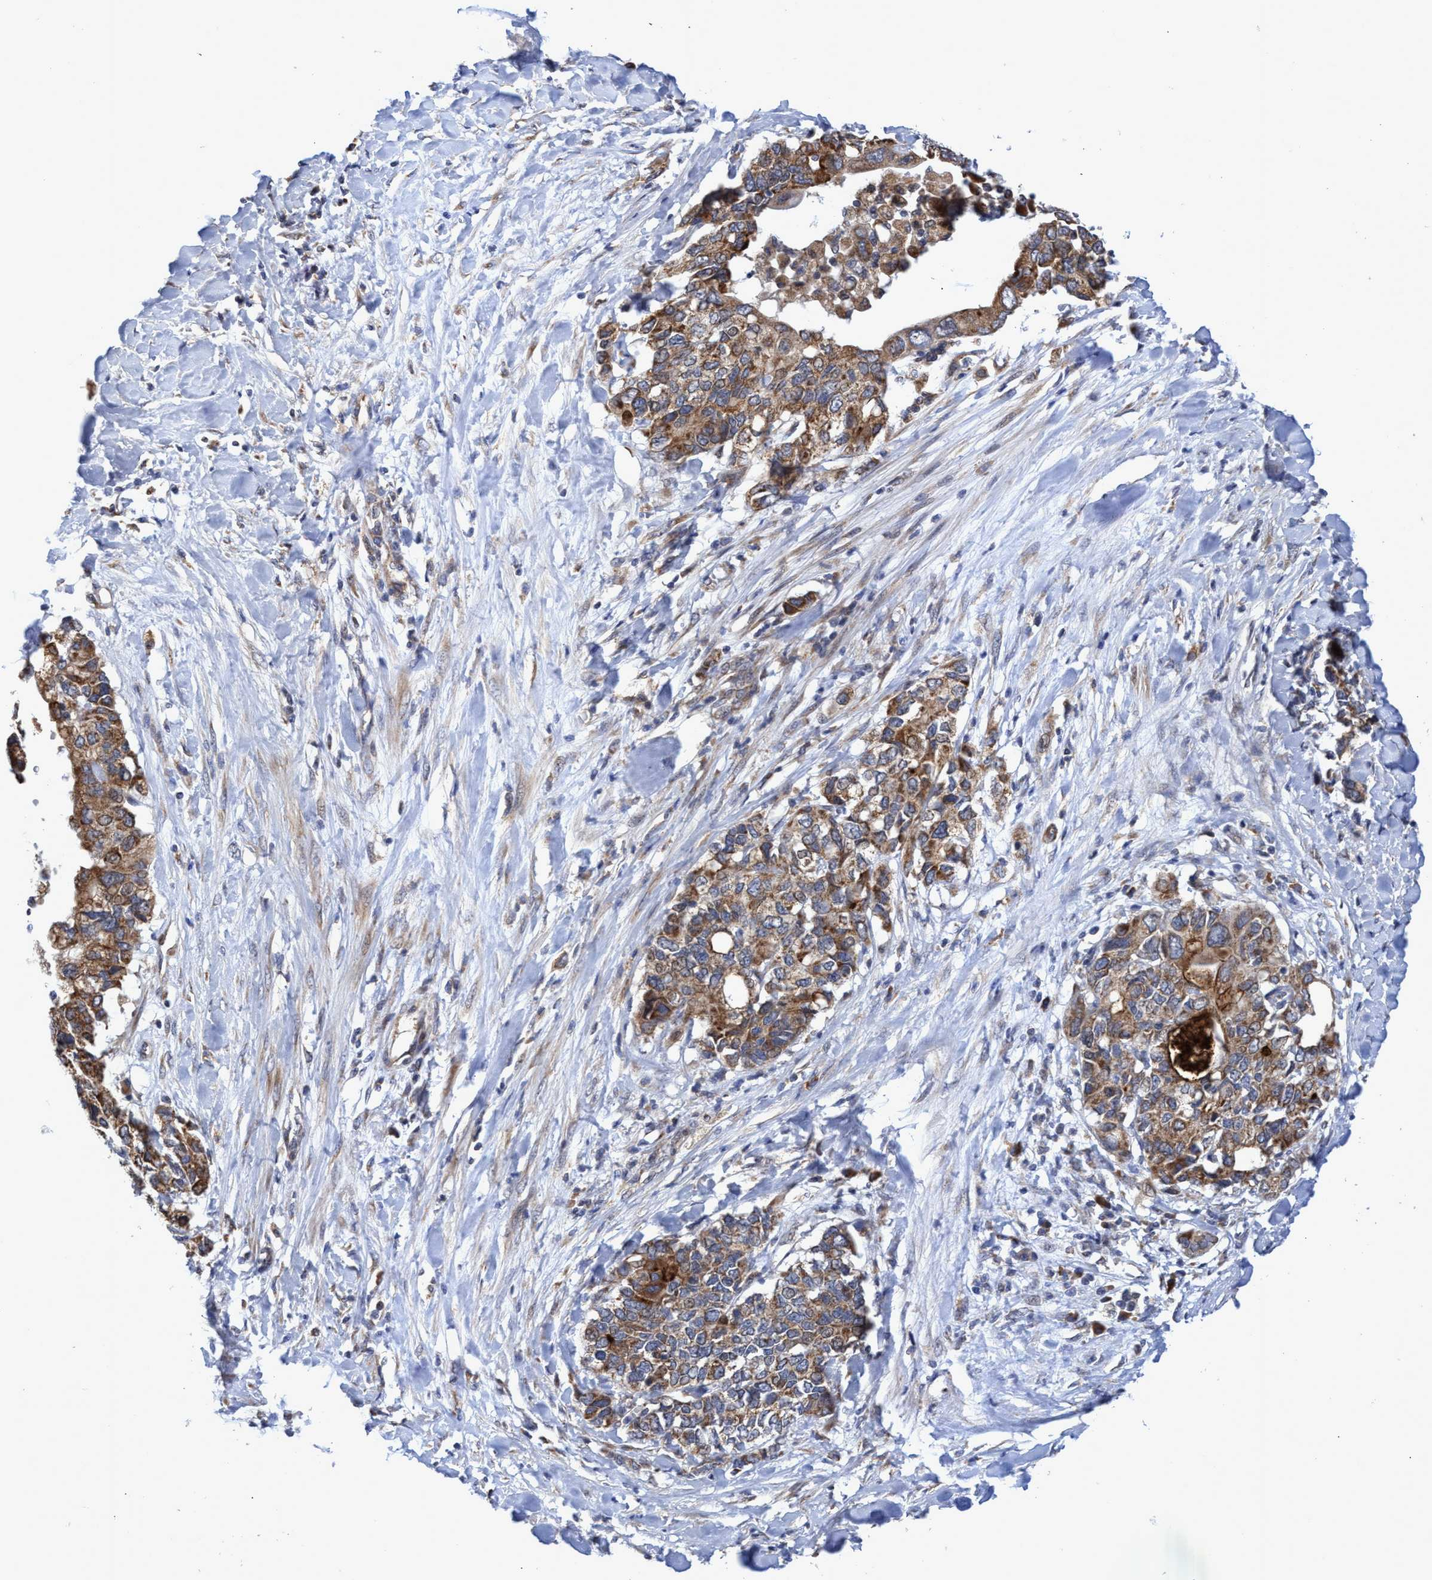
{"staining": {"intensity": "moderate", "quantity": ">75%", "location": "cytoplasmic/membranous"}, "tissue": "pancreatic cancer", "cell_type": "Tumor cells", "image_type": "cancer", "snomed": [{"axis": "morphology", "description": "Adenocarcinoma, NOS"}, {"axis": "topography", "description": "Pancreas"}], "caption": "Protein expression analysis of pancreatic adenocarcinoma displays moderate cytoplasmic/membranous staining in about >75% of tumor cells. The staining was performed using DAB (3,3'-diaminobenzidine) to visualize the protein expression in brown, while the nuclei were stained in blue with hematoxylin (Magnification: 20x).", "gene": "NAT16", "patient": {"sex": "female", "age": 56}}